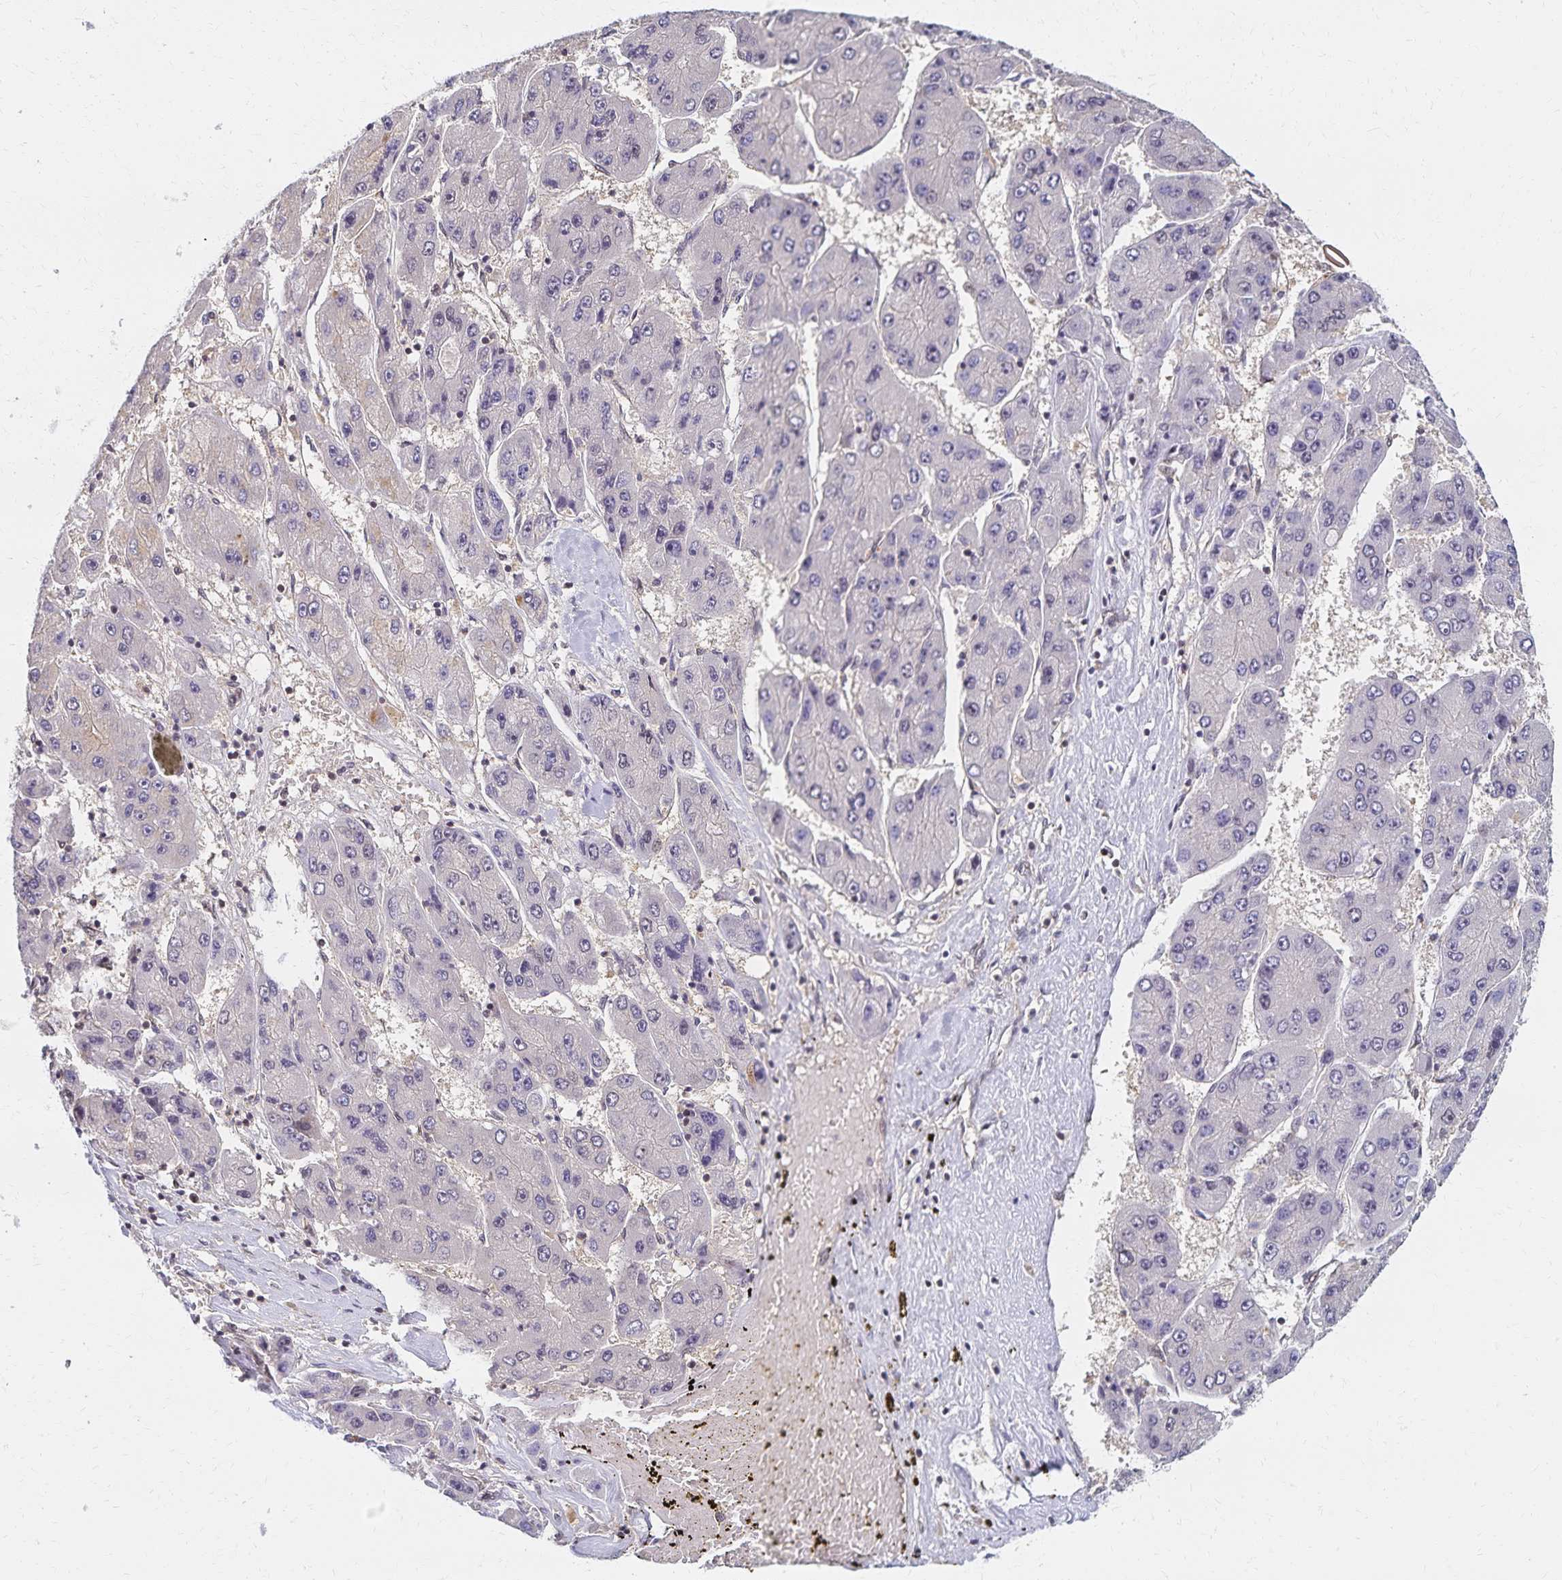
{"staining": {"intensity": "negative", "quantity": "none", "location": "none"}, "tissue": "liver cancer", "cell_type": "Tumor cells", "image_type": "cancer", "snomed": [{"axis": "morphology", "description": "Carcinoma, Hepatocellular, NOS"}, {"axis": "topography", "description": "Liver"}], "caption": "DAB (3,3'-diaminobenzidine) immunohistochemical staining of human liver cancer (hepatocellular carcinoma) demonstrates no significant staining in tumor cells.", "gene": "RAB9B", "patient": {"sex": "female", "age": 61}}